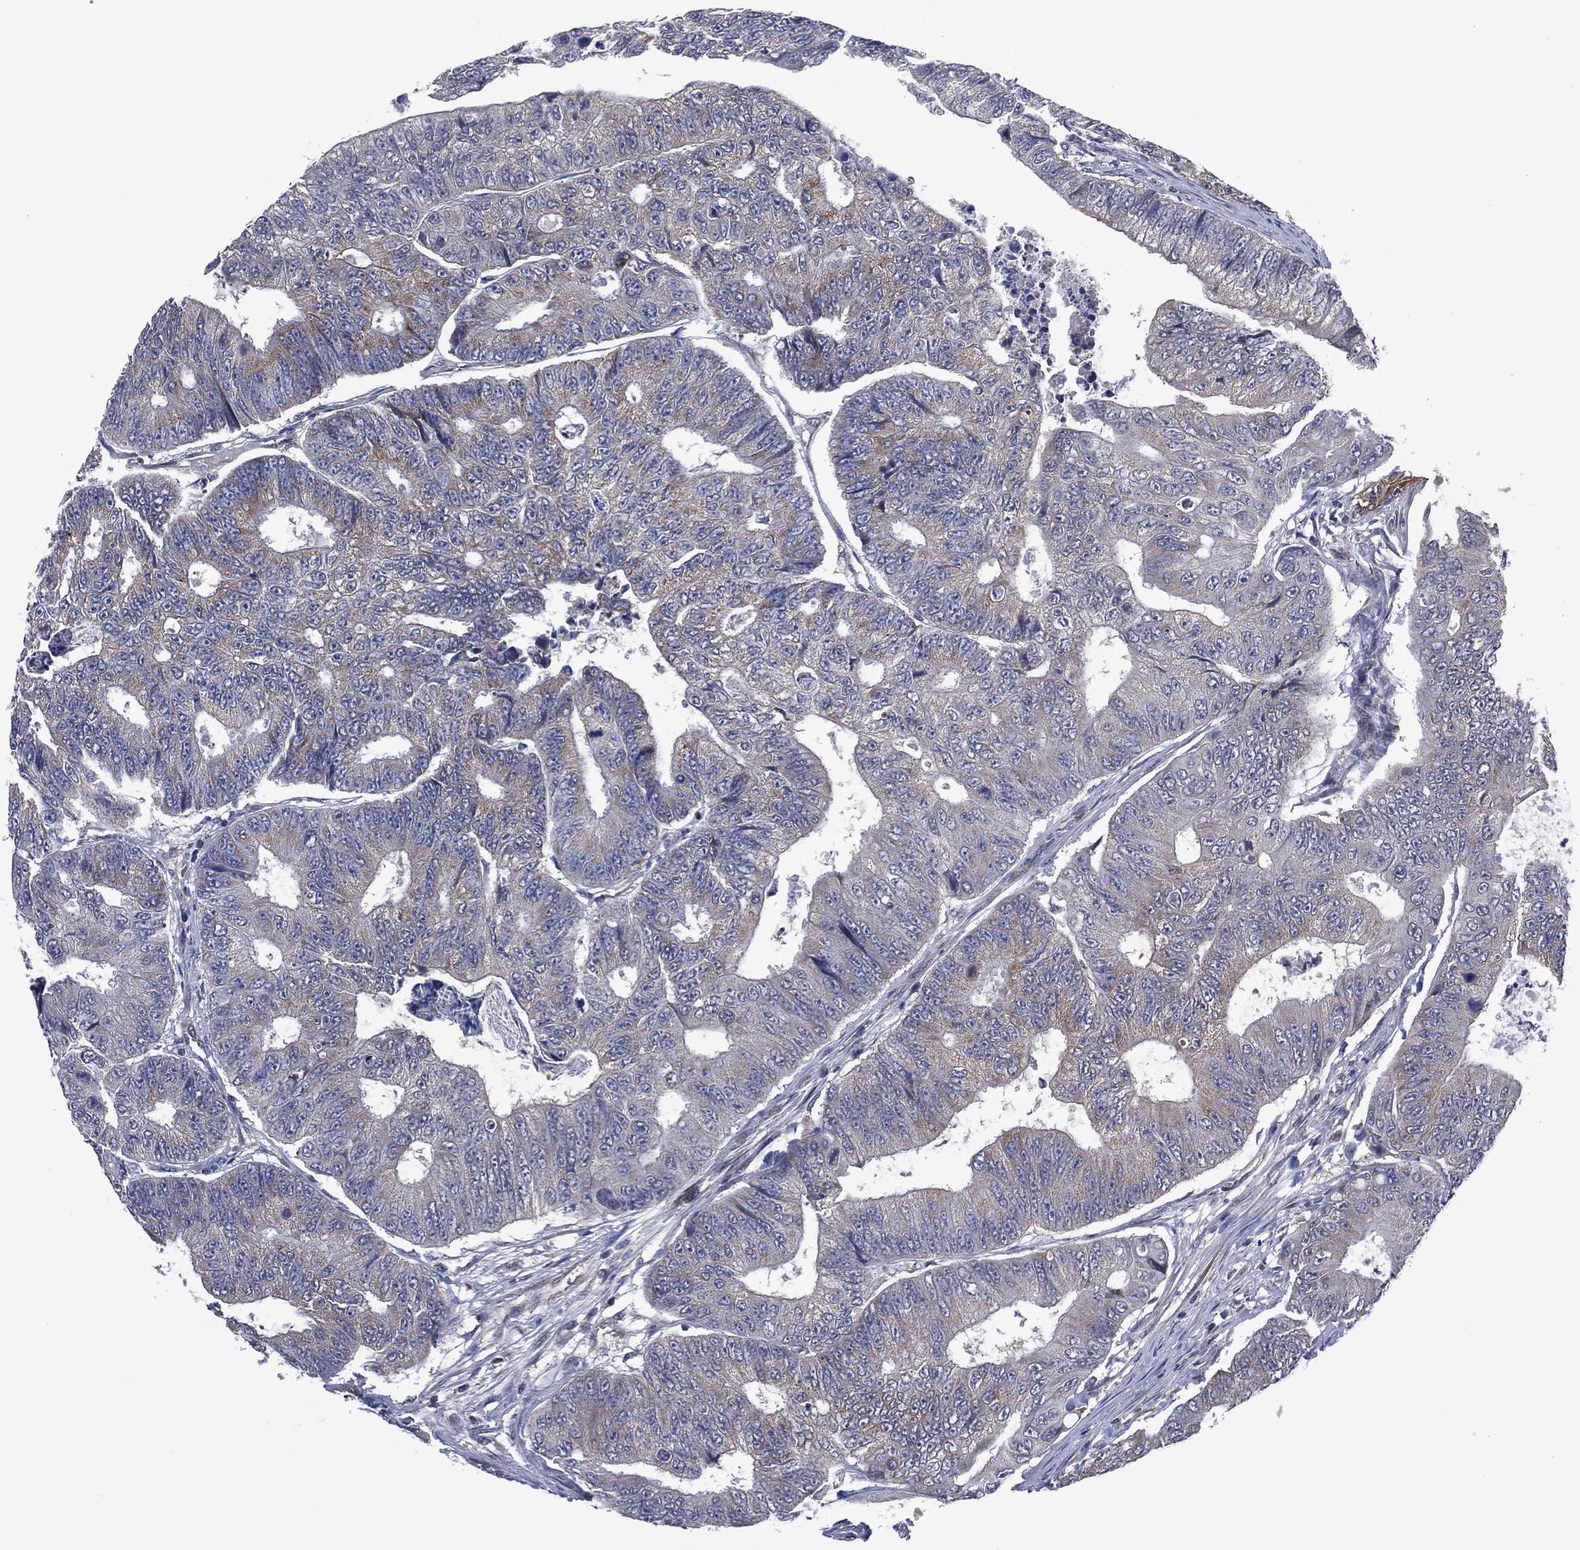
{"staining": {"intensity": "weak", "quantity": "25%-75%", "location": "cytoplasmic/membranous"}, "tissue": "colorectal cancer", "cell_type": "Tumor cells", "image_type": "cancer", "snomed": [{"axis": "morphology", "description": "Adenocarcinoma, NOS"}, {"axis": "topography", "description": "Colon"}], "caption": "A high-resolution image shows IHC staining of adenocarcinoma (colorectal), which exhibits weak cytoplasmic/membranous staining in about 25%-75% of tumor cells.", "gene": "HTD2", "patient": {"sex": "female", "age": 48}}